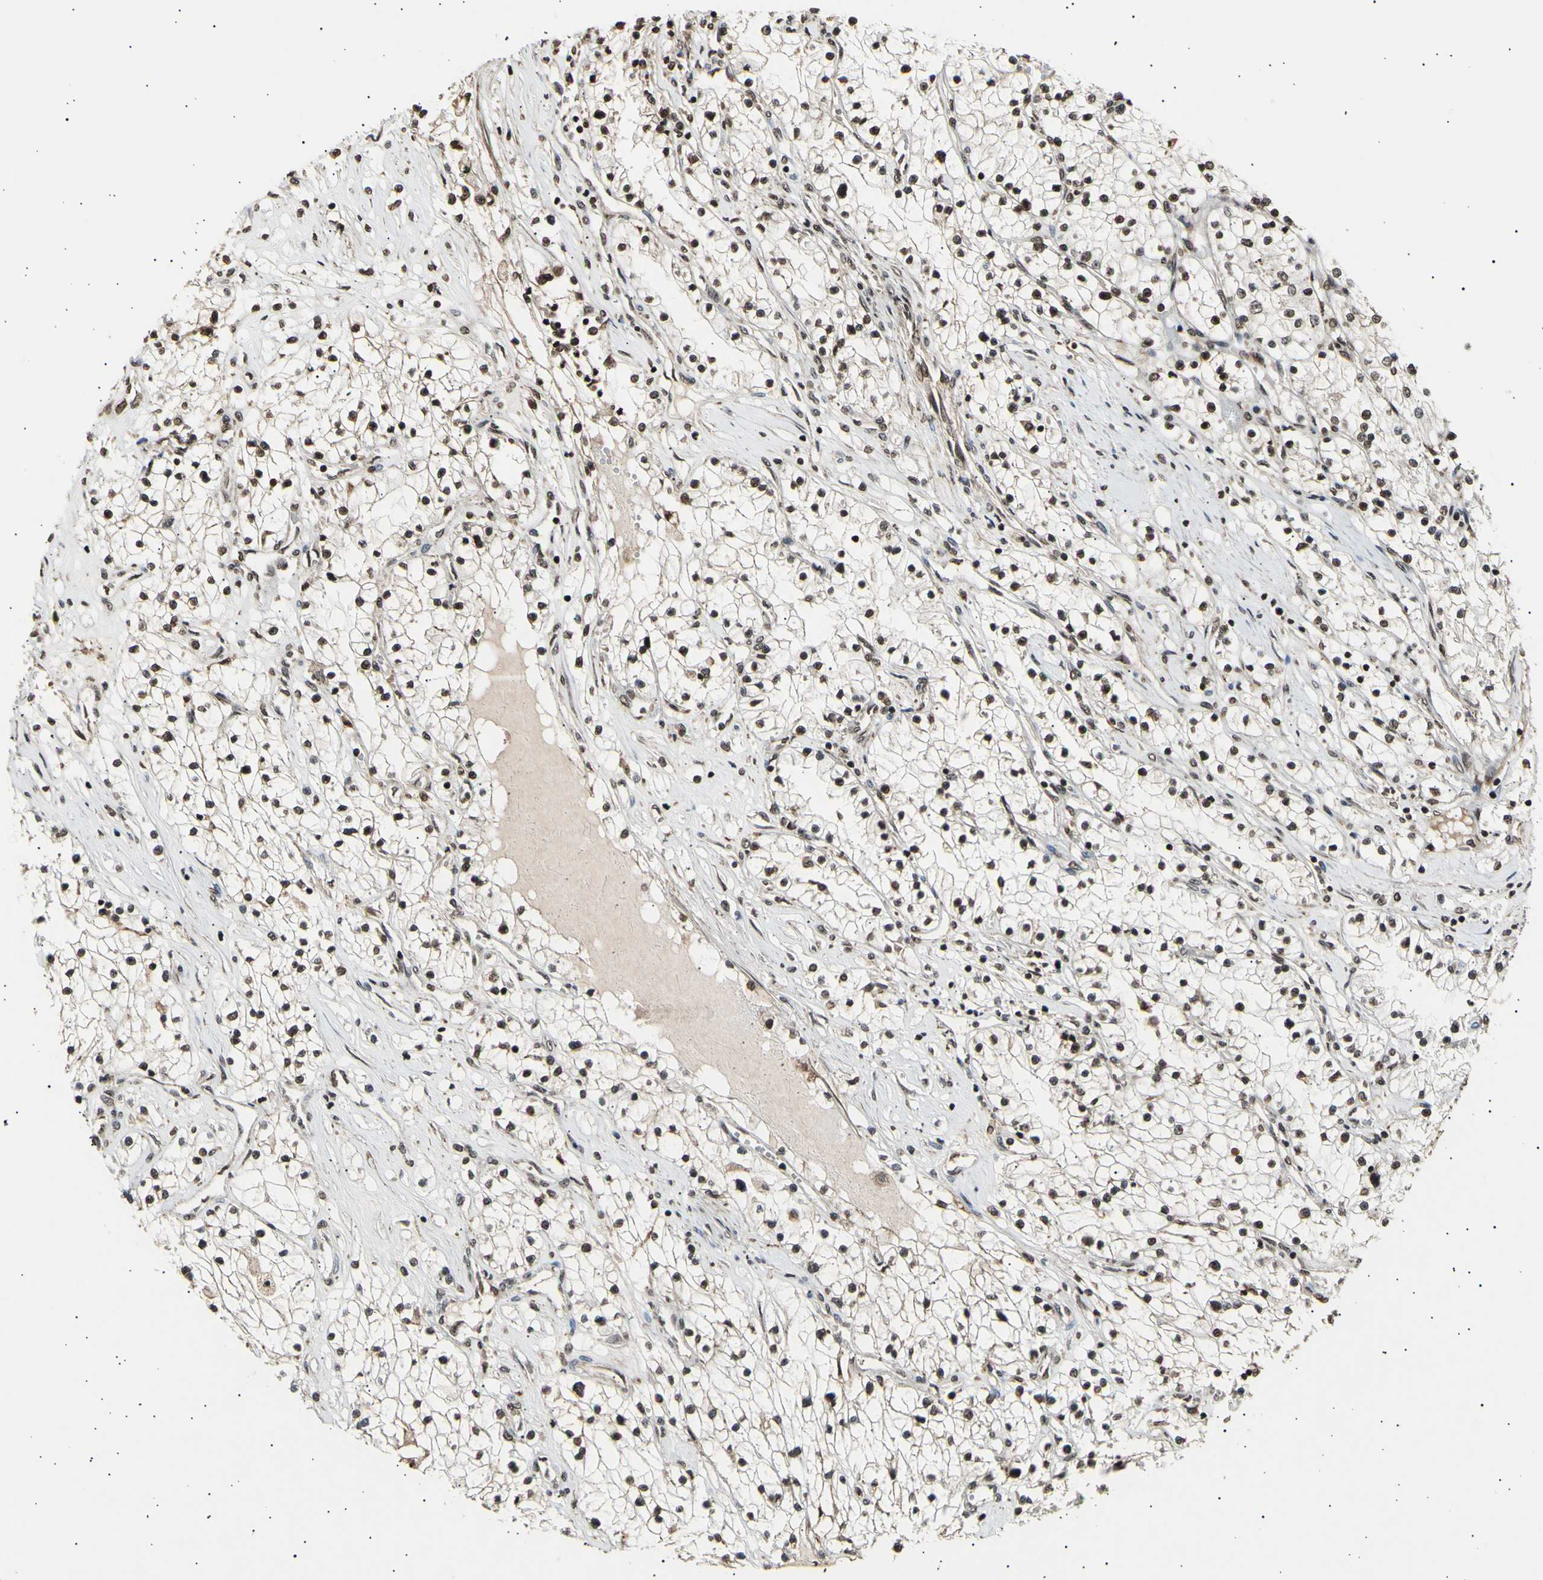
{"staining": {"intensity": "strong", "quantity": ">75%", "location": "cytoplasmic/membranous,nuclear"}, "tissue": "renal cancer", "cell_type": "Tumor cells", "image_type": "cancer", "snomed": [{"axis": "morphology", "description": "Adenocarcinoma, NOS"}, {"axis": "topography", "description": "Kidney"}], "caption": "A micrograph of renal cancer stained for a protein shows strong cytoplasmic/membranous and nuclear brown staining in tumor cells.", "gene": "ANAPC7", "patient": {"sex": "male", "age": 68}}